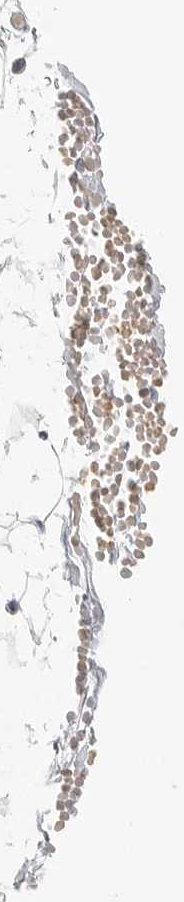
{"staining": {"intensity": "negative", "quantity": "none", "location": "none"}, "tissue": "adipose tissue", "cell_type": "Adipocytes", "image_type": "normal", "snomed": [{"axis": "morphology", "description": "Normal tissue, NOS"}, {"axis": "topography", "description": "Breast"}], "caption": "The photomicrograph reveals no significant positivity in adipocytes of adipose tissue. The staining was performed using DAB (3,3'-diaminobenzidine) to visualize the protein expression in brown, while the nuclei were stained in blue with hematoxylin (Magnification: 20x).", "gene": "SLC25A26", "patient": {"sex": "female", "age": 23}}